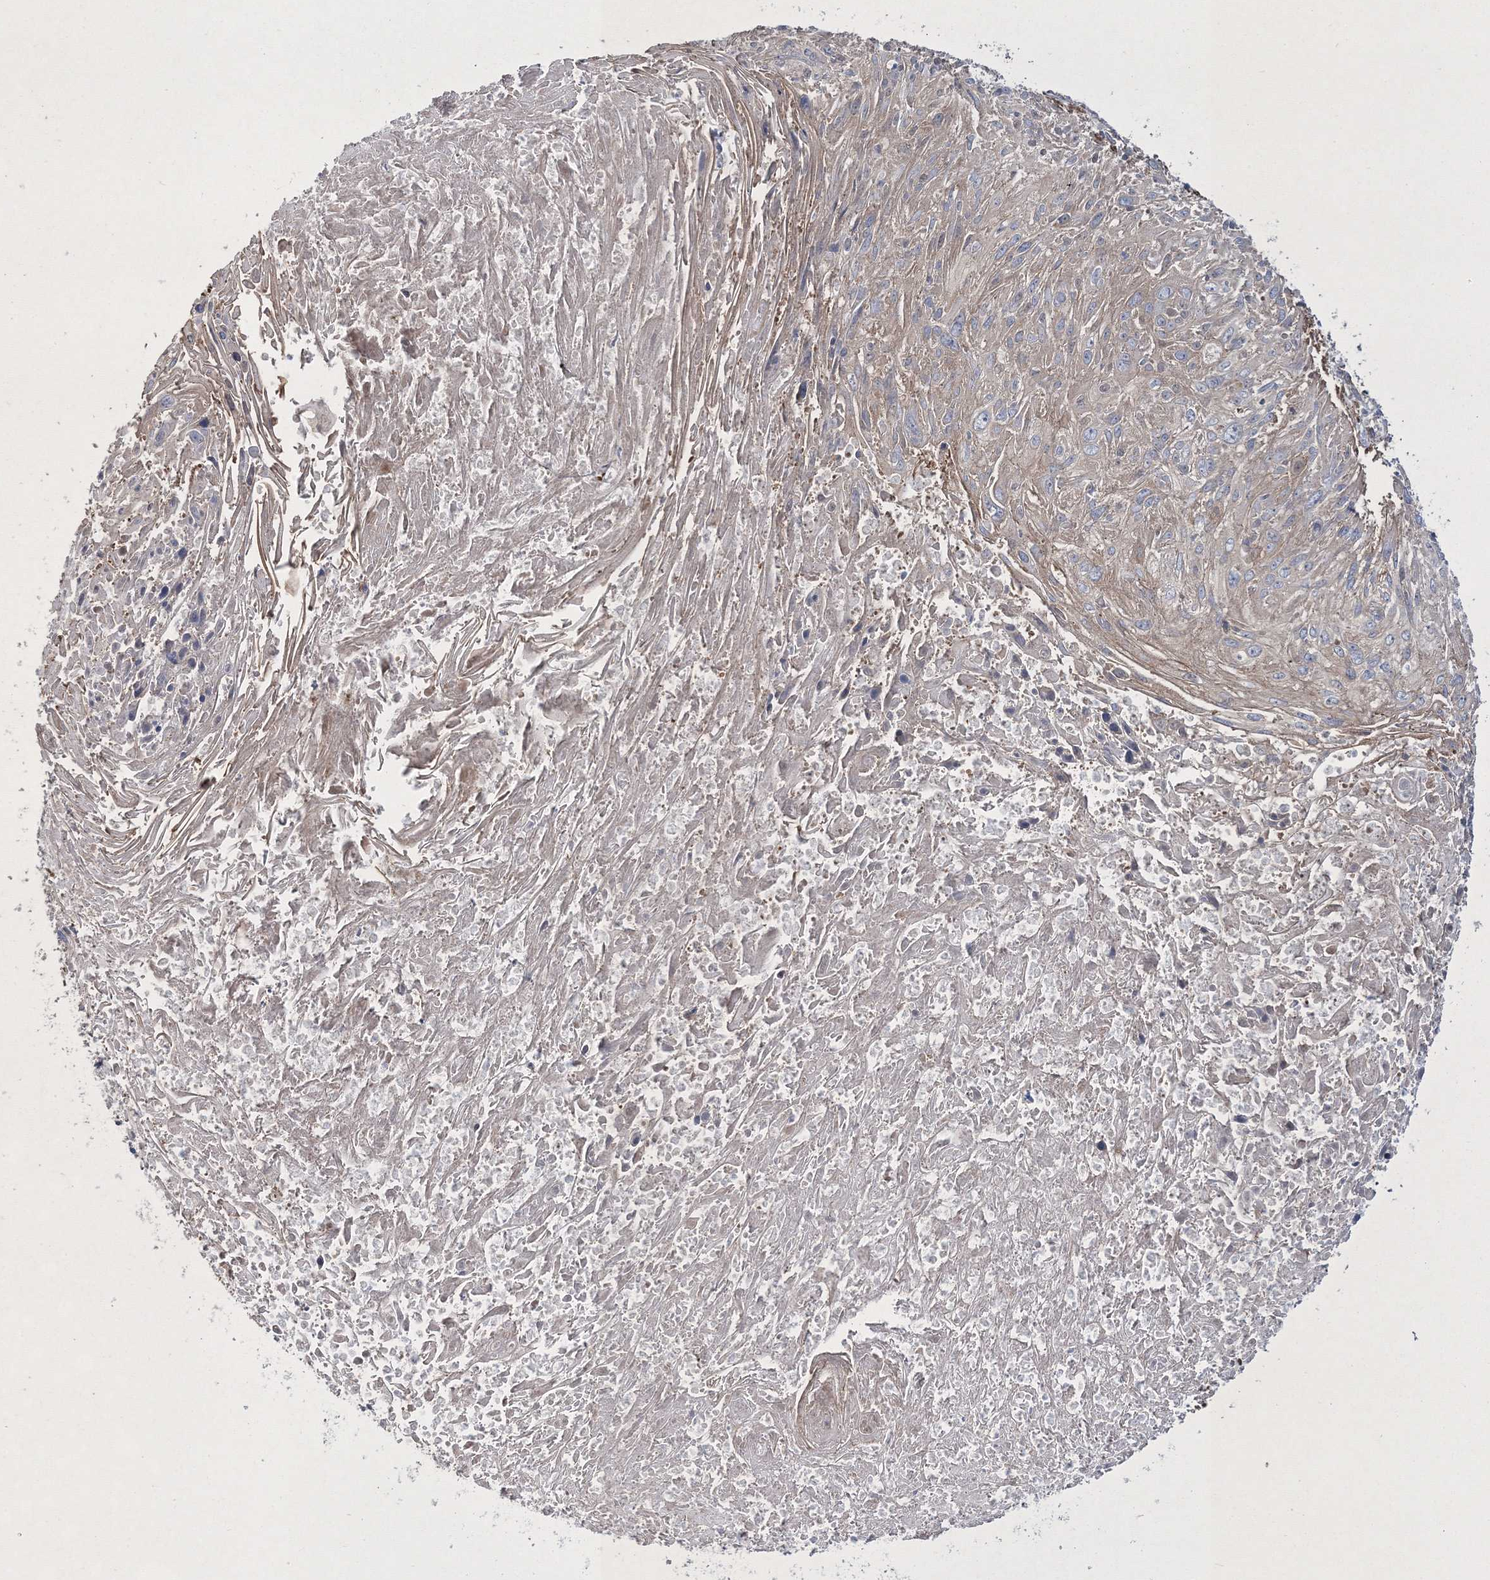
{"staining": {"intensity": "negative", "quantity": "none", "location": "none"}, "tissue": "cervical cancer", "cell_type": "Tumor cells", "image_type": "cancer", "snomed": [{"axis": "morphology", "description": "Squamous cell carcinoma, NOS"}, {"axis": "topography", "description": "Cervix"}], "caption": "DAB immunohistochemical staining of human squamous cell carcinoma (cervical) shows no significant staining in tumor cells.", "gene": "ZSWIM6", "patient": {"sex": "female", "age": 51}}